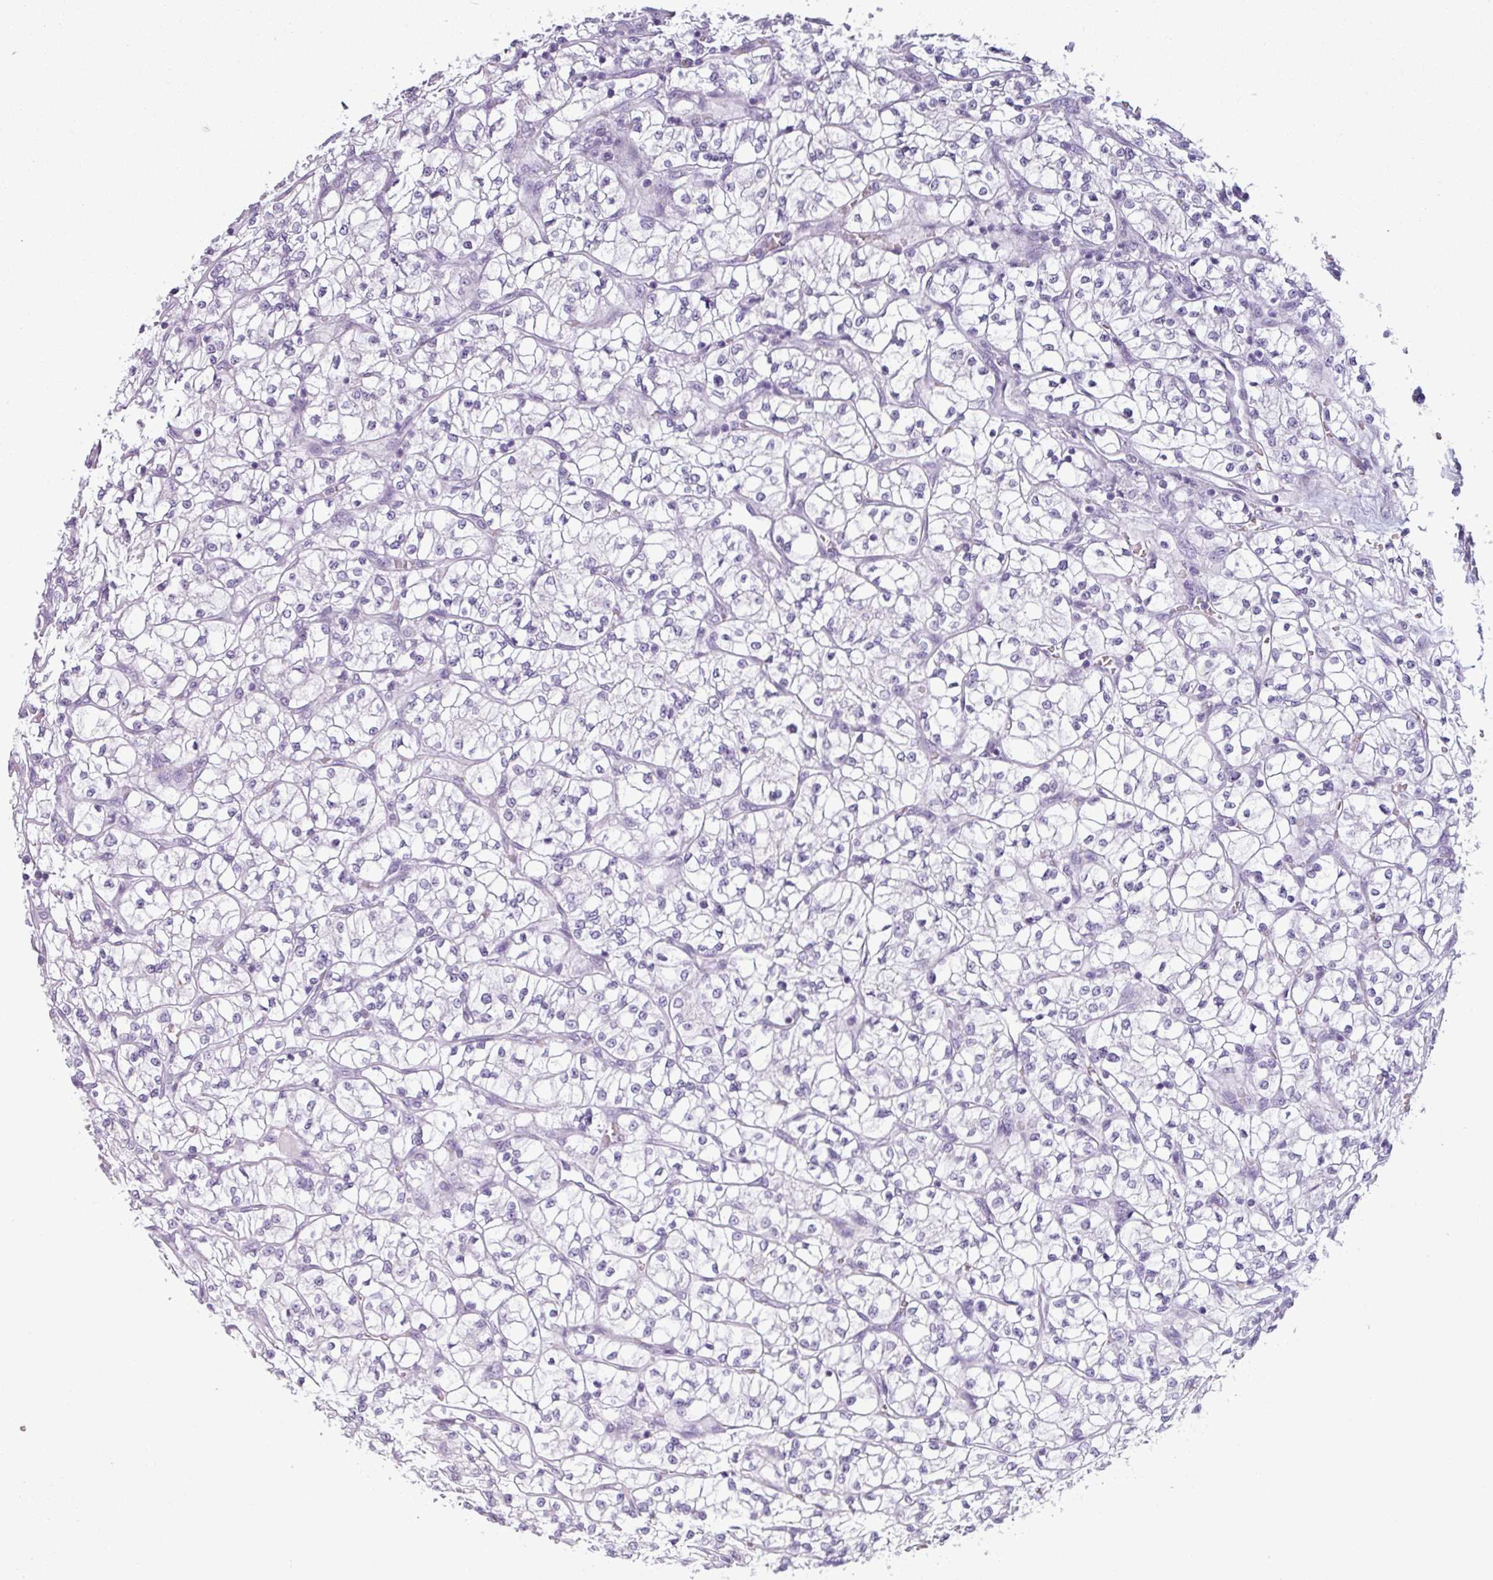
{"staining": {"intensity": "negative", "quantity": "none", "location": "none"}, "tissue": "renal cancer", "cell_type": "Tumor cells", "image_type": "cancer", "snomed": [{"axis": "morphology", "description": "Adenocarcinoma, NOS"}, {"axis": "topography", "description": "Kidney"}], "caption": "The IHC micrograph has no significant positivity in tumor cells of renal adenocarcinoma tissue.", "gene": "SLC26A9", "patient": {"sex": "female", "age": 64}}